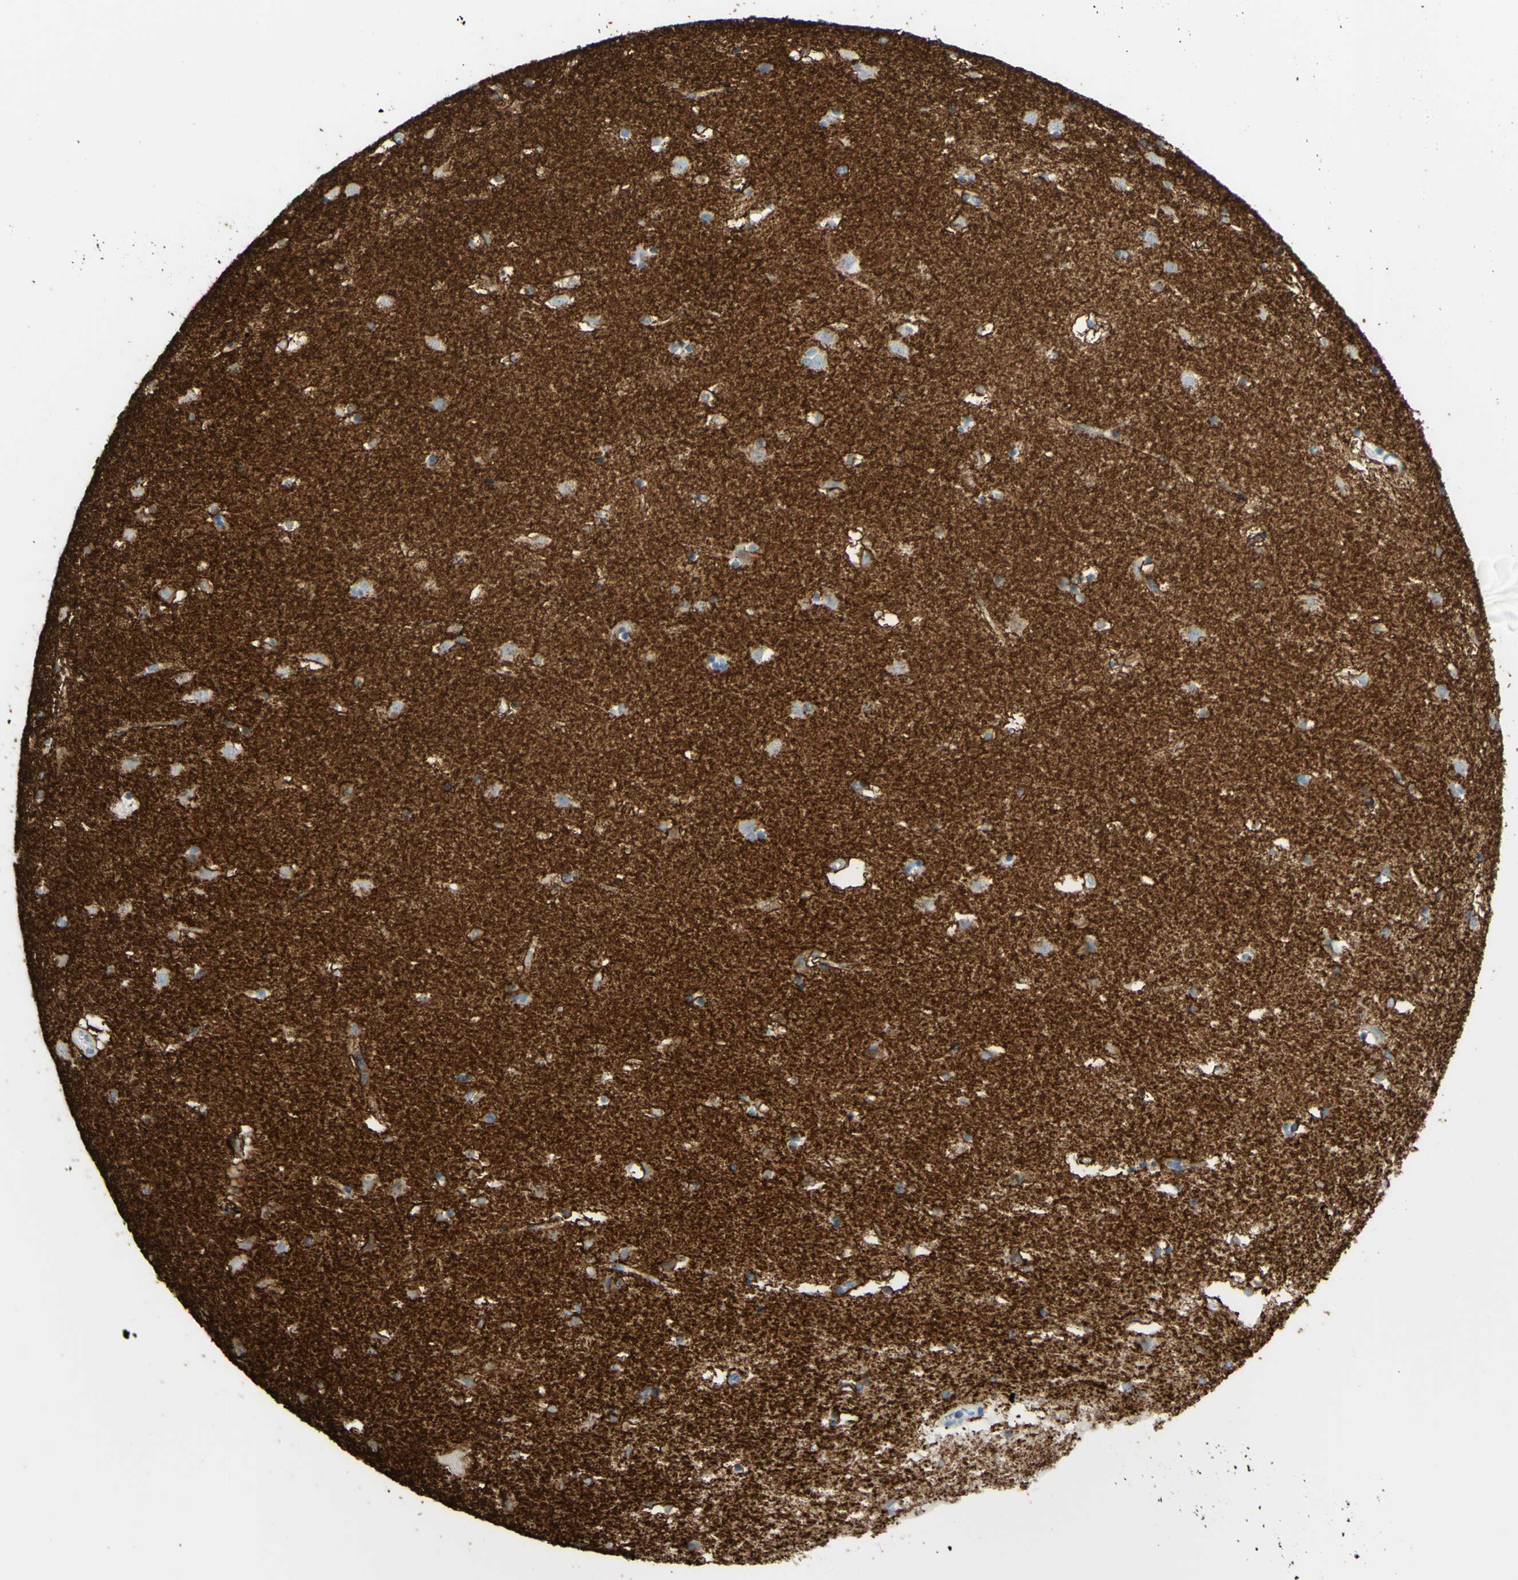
{"staining": {"intensity": "strong", "quantity": "<25%", "location": "cytoplasmic/membranous"}, "tissue": "caudate", "cell_type": "Glial cells", "image_type": "normal", "snomed": [{"axis": "morphology", "description": "Normal tissue, NOS"}, {"axis": "topography", "description": "Lateral ventricle wall"}], "caption": "Caudate stained with a brown dye displays strong cytoplasmic/membranous positive staining in about <25% of glial cells.", "gene": "SLC1A2", "patient": {"sex": "male", "age": 45}}